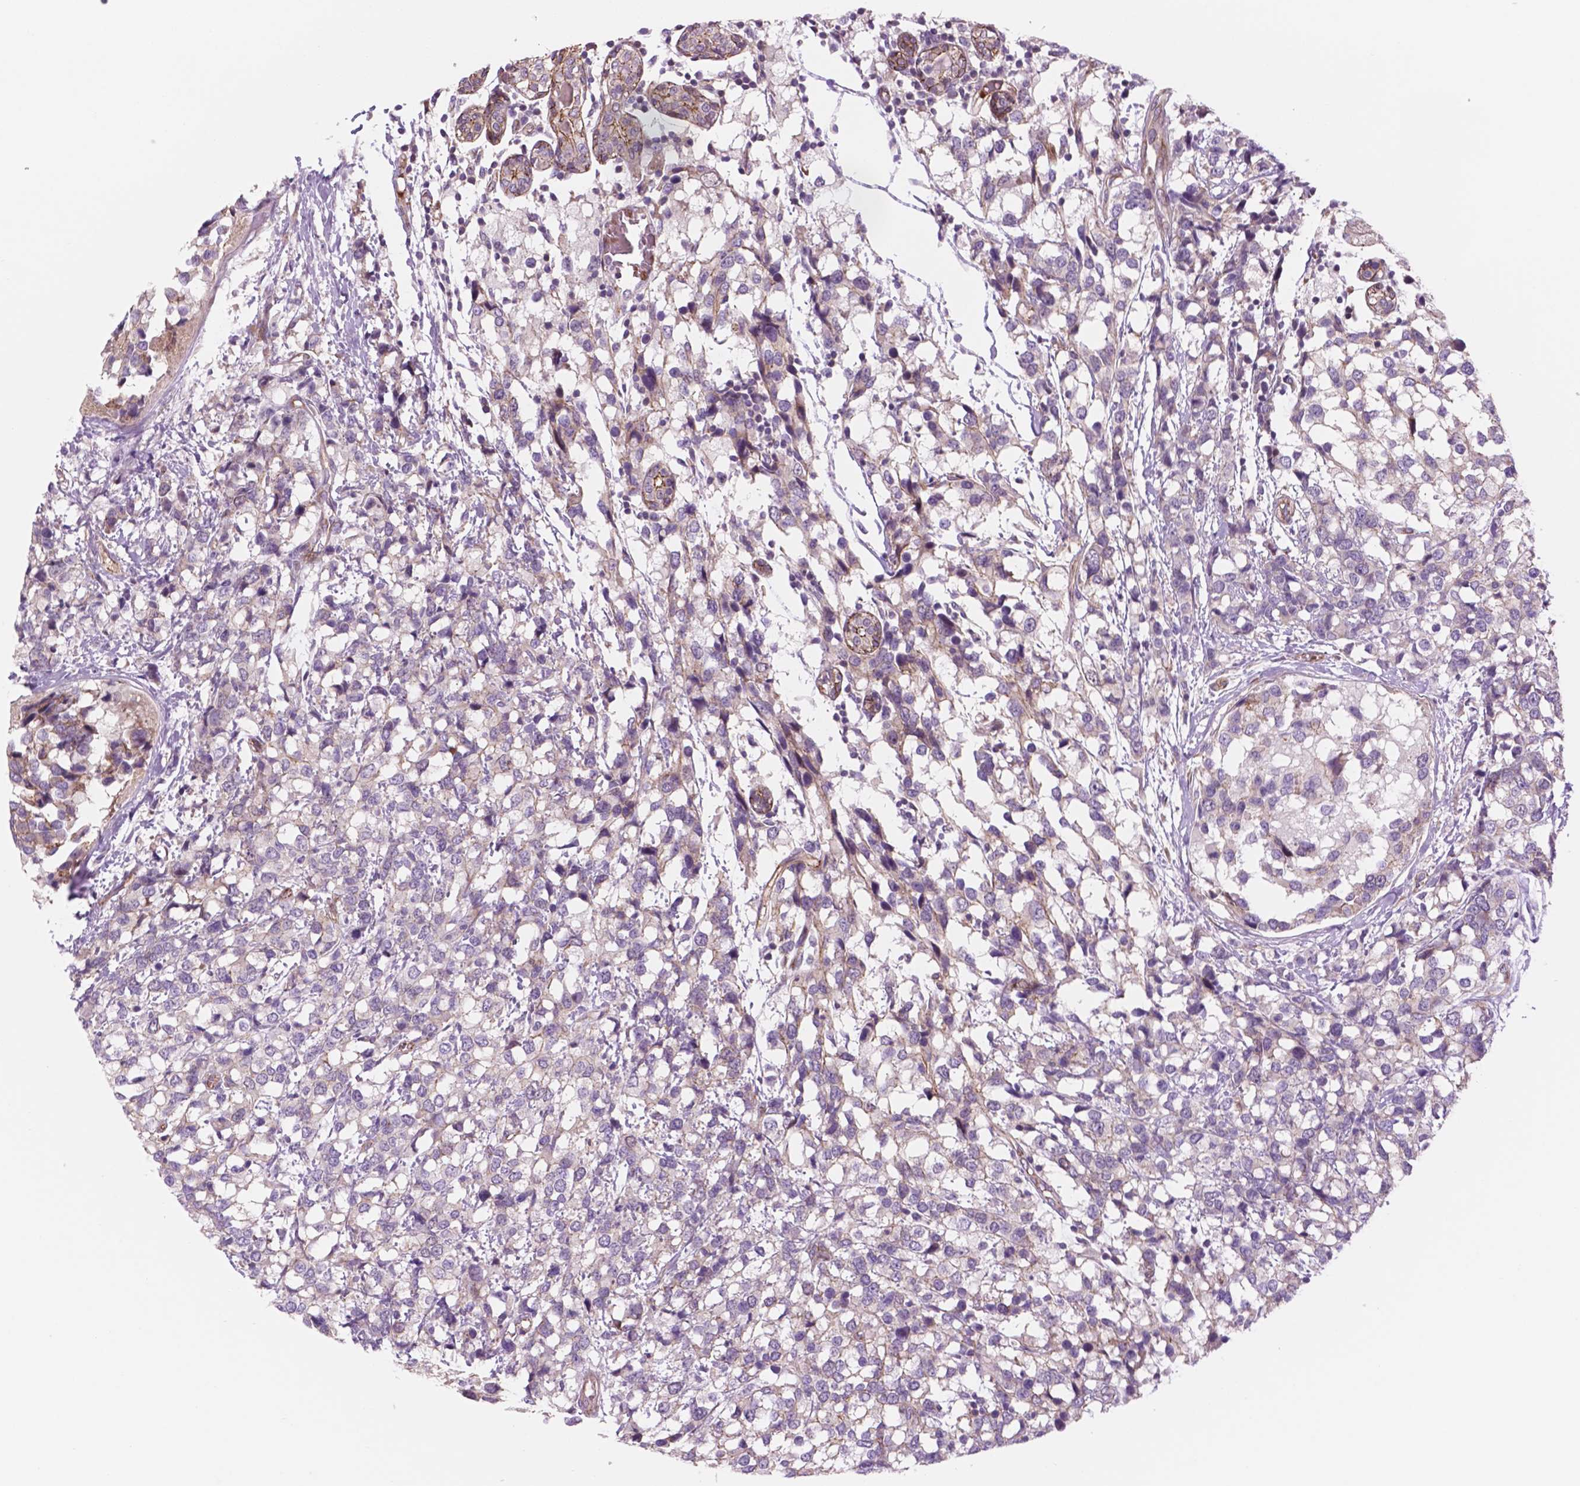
{"staining": {"intensity": "negative", "quantity": "none", "location": "none"}, "tissue": "breast cancer", "cell_type": "Tumor cells", "image_type": "cancer", "snomed": [{"axis": "morphology", "description": "Lobular carcinoma"}, {"axis": "topography", "description": "Breast"}], "caption": "IHC of human breast cancer (lobular carcinoma) demonstrates no expression in tumor cells. (IHC, brightfield microscopy, high magnification).", "gene": "RND3", "patient": {"sex": "female", "age": 59}}